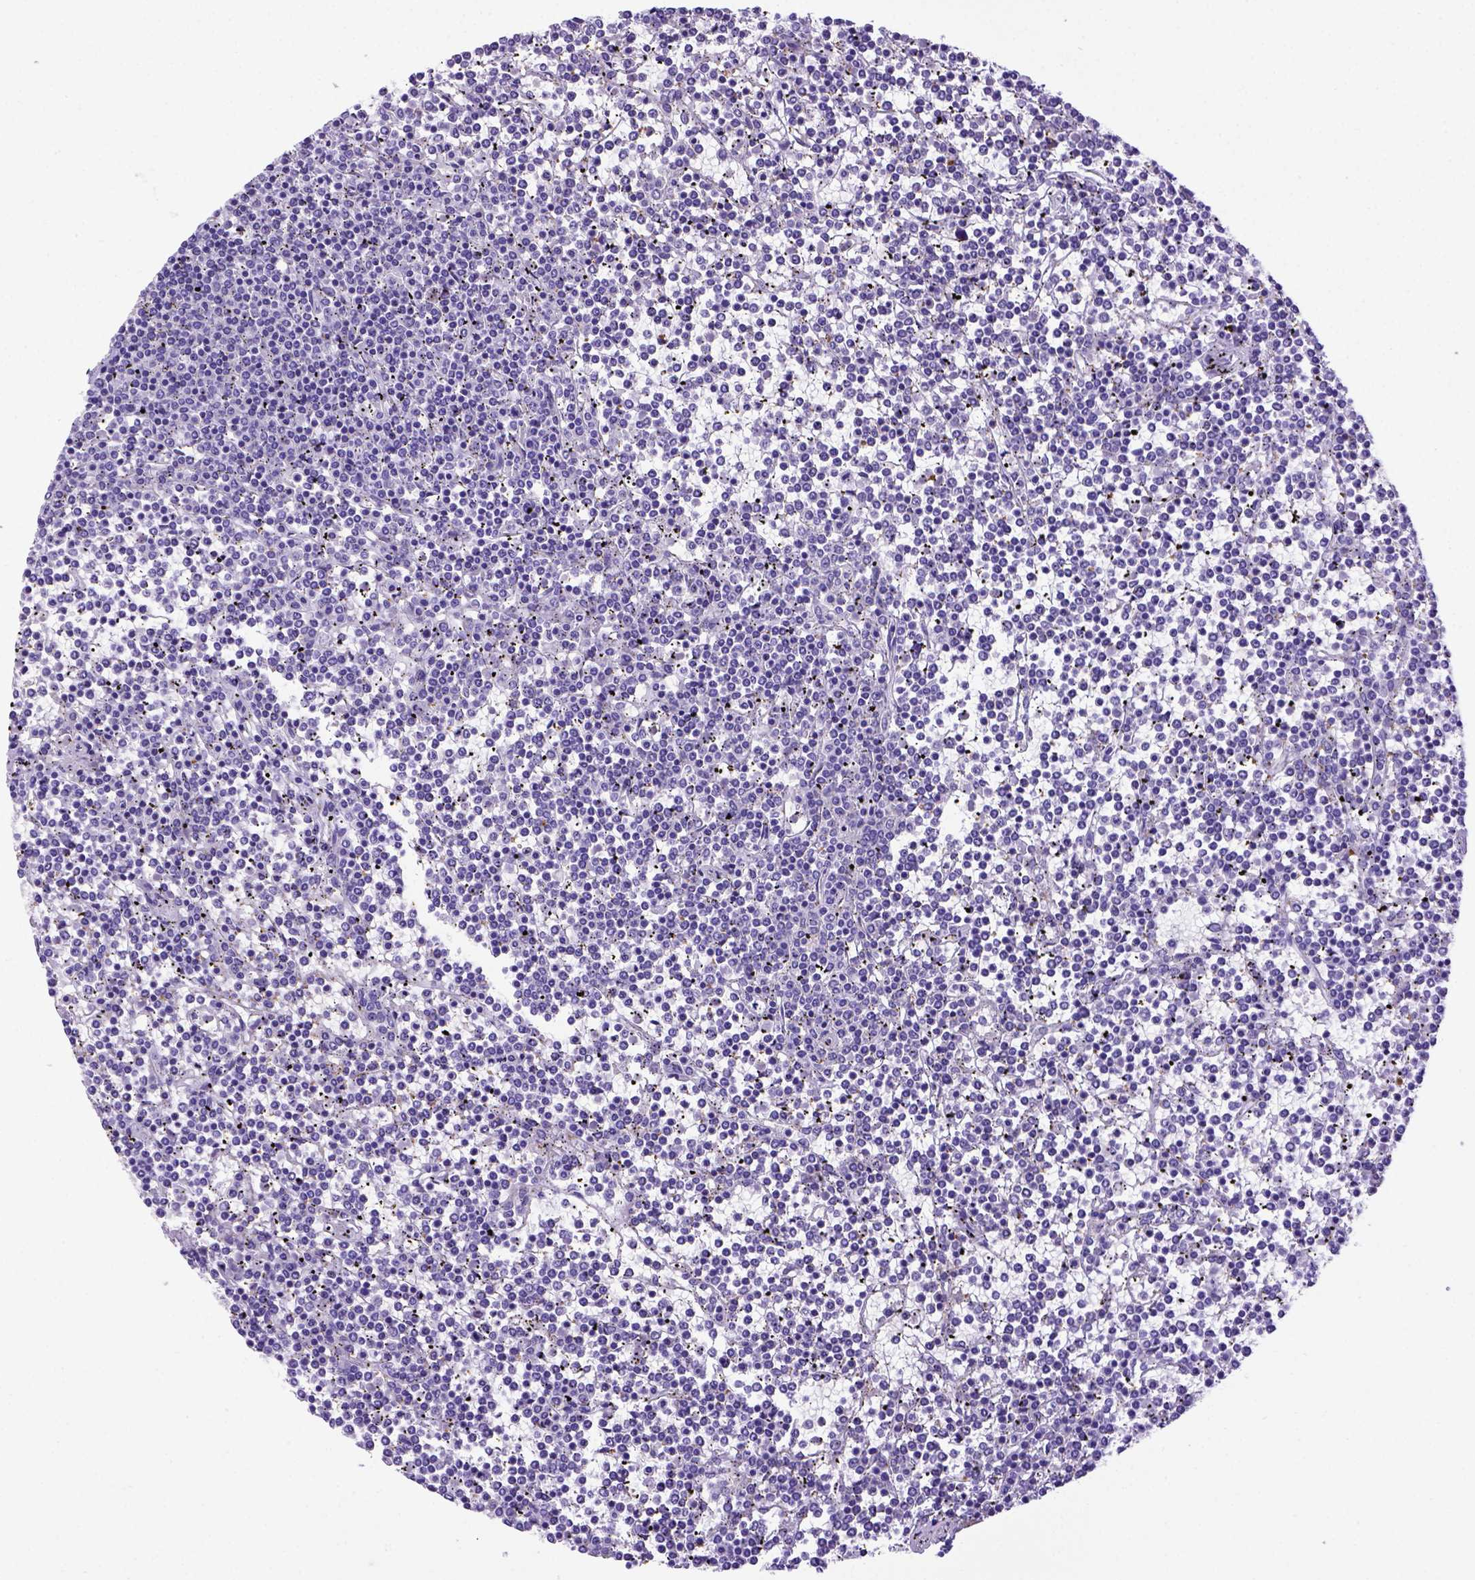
{"staining": {"intensity": "negative", "quantity": "none", "location": "none"}, "tissue": "lymphoma", "cell_type": "Tumor cells", "image_type": "cancer", "snomed": [{"axis": "morphology", "description": "Malignant lymphoma, non-Hodgkin's type, Low grade"}, {"axis": "topography", "description": "Spleen"}], "caption": "There is no significant positivity in tumor cells of lymphoma.", "gene": "PTGES", "patient": {"sex": "female", "age": 19}}